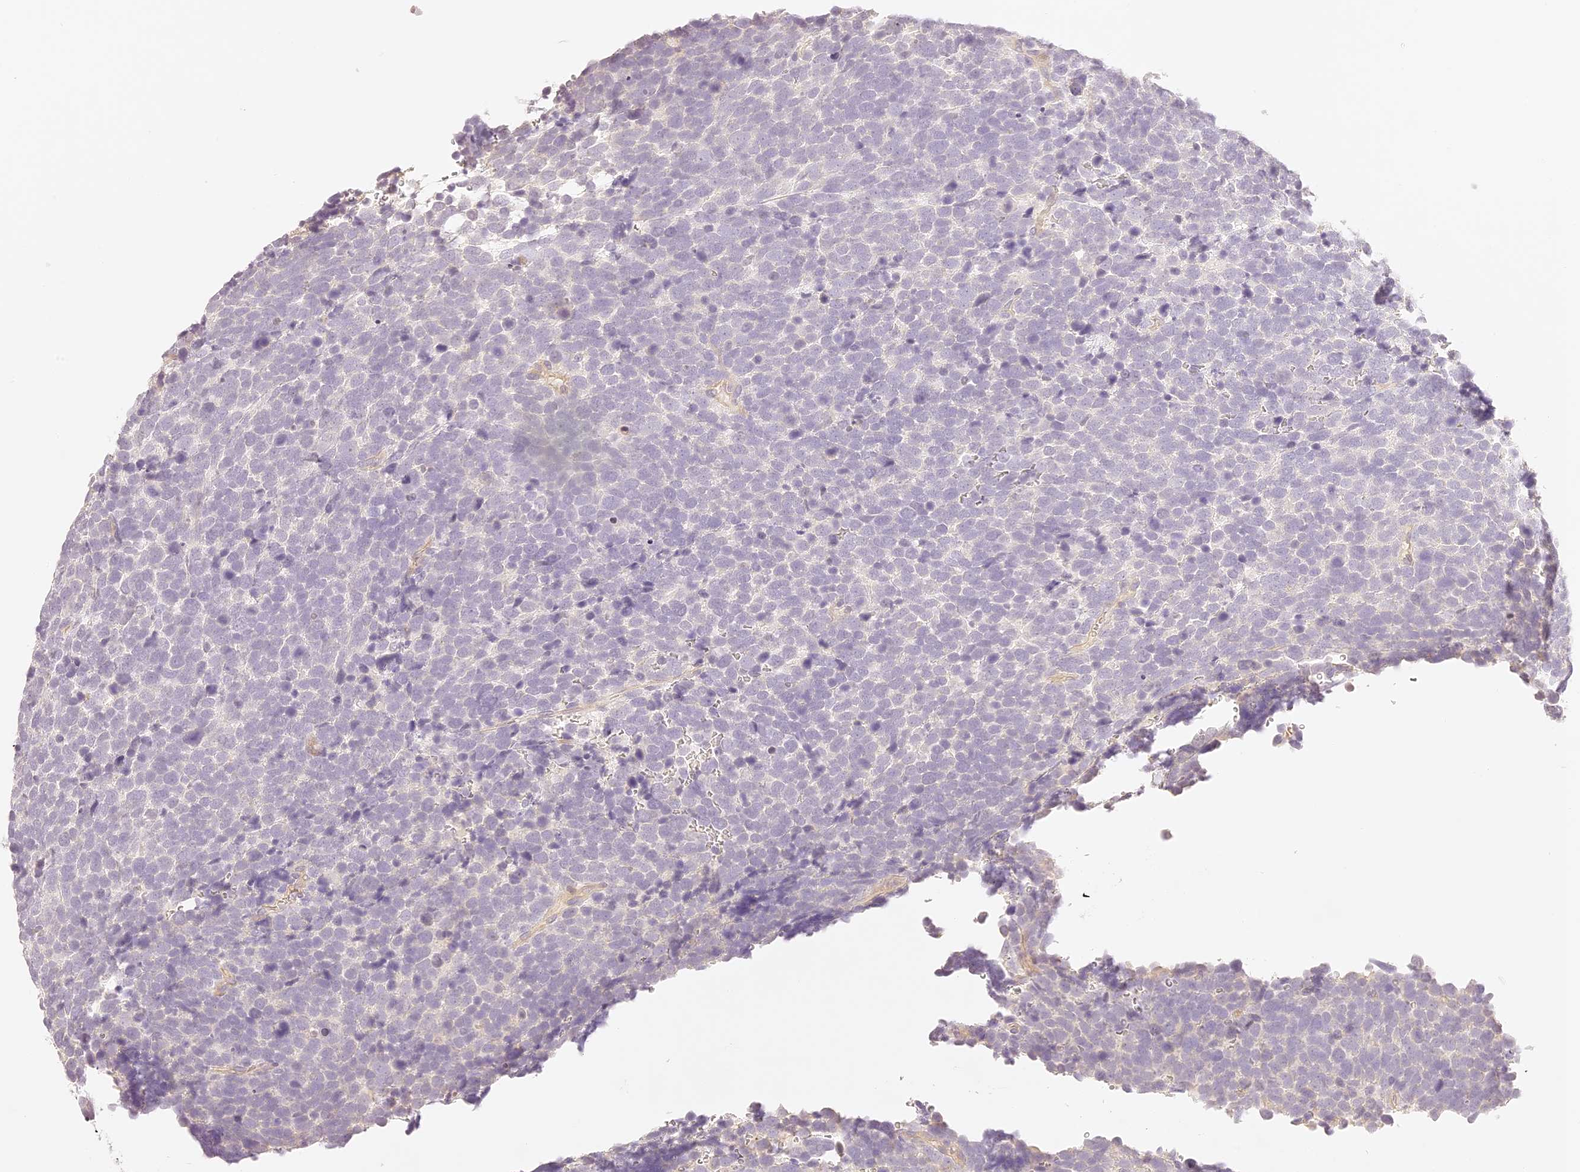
{"staining": {"intensity": "negative", "quantity": "none", "location": "none"}, "tissue": "urothelial cancer", "cell_type": "Tumor cells", "image_type": "cancer", "snomed": [{"axis": "morphology", "description": "Urothelial carcinoma, High grade"}, {"axis": "topography", "description": "Urinary bladder"}], "caption": "Photomicrograph shows no protein positivity in tumor cells of high-grade urothelial carcinoma tissue.", "gene": "TRIM45", "patient": {"sex": "female", "age": 82}}